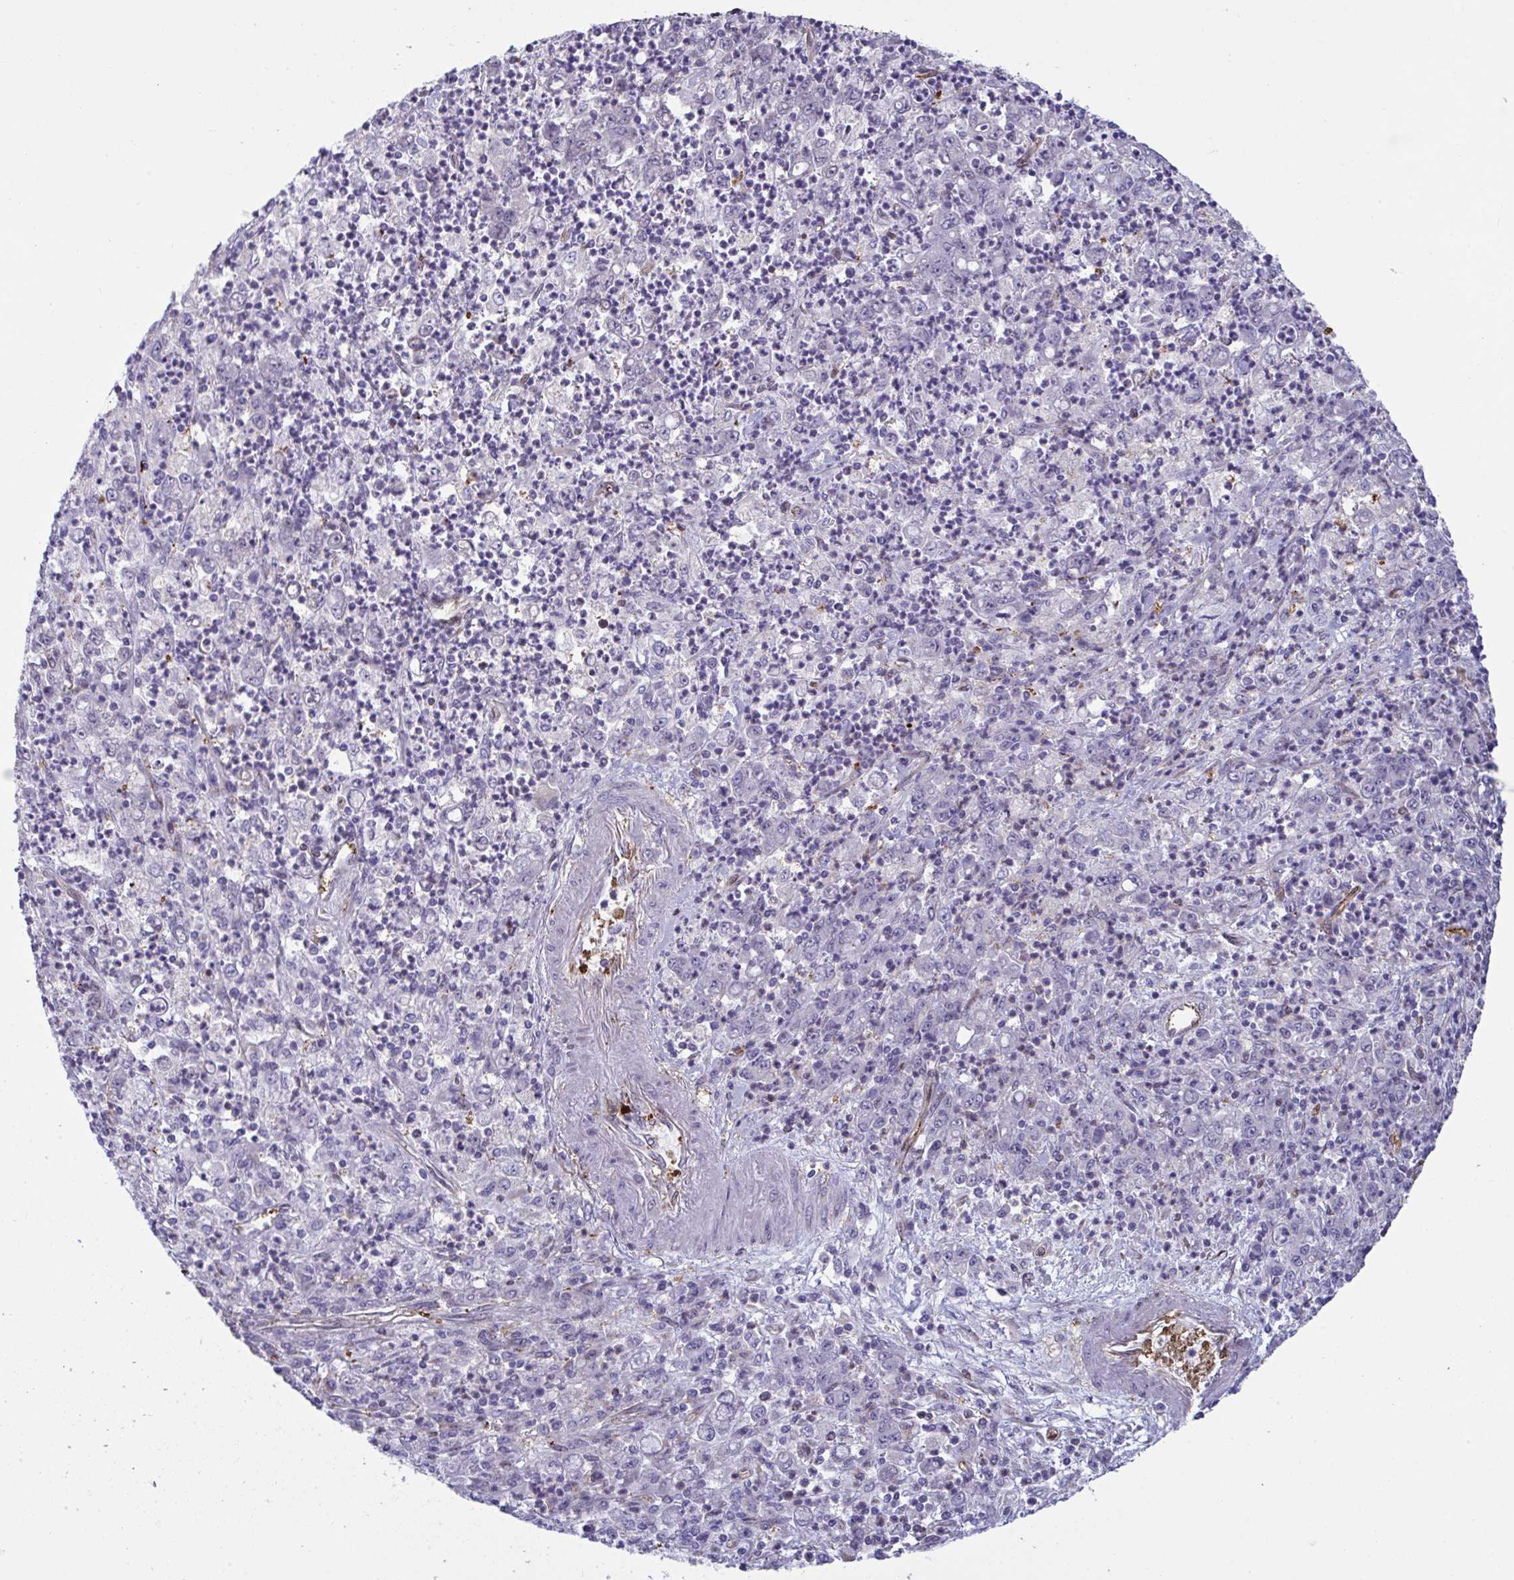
{"staining": {"intensity": "negative", "quantity": "none", "location": "none"}, "tissue": "stomach cancer", "cell_type": "Tumor cells", "image_type": "cancer", "snomed": [{"axis": "morphology", "description": "Adenocarcinoma, NOS"}, {"axis": "topography", "description": "Stomach, lower"}], "caption": "An IHC micrograph of stomach cancer is shown. There is no staining in tumor cells of stomach cancer.", "gene": "PELI2", "patient": {"sex": "female", "age": 71}}